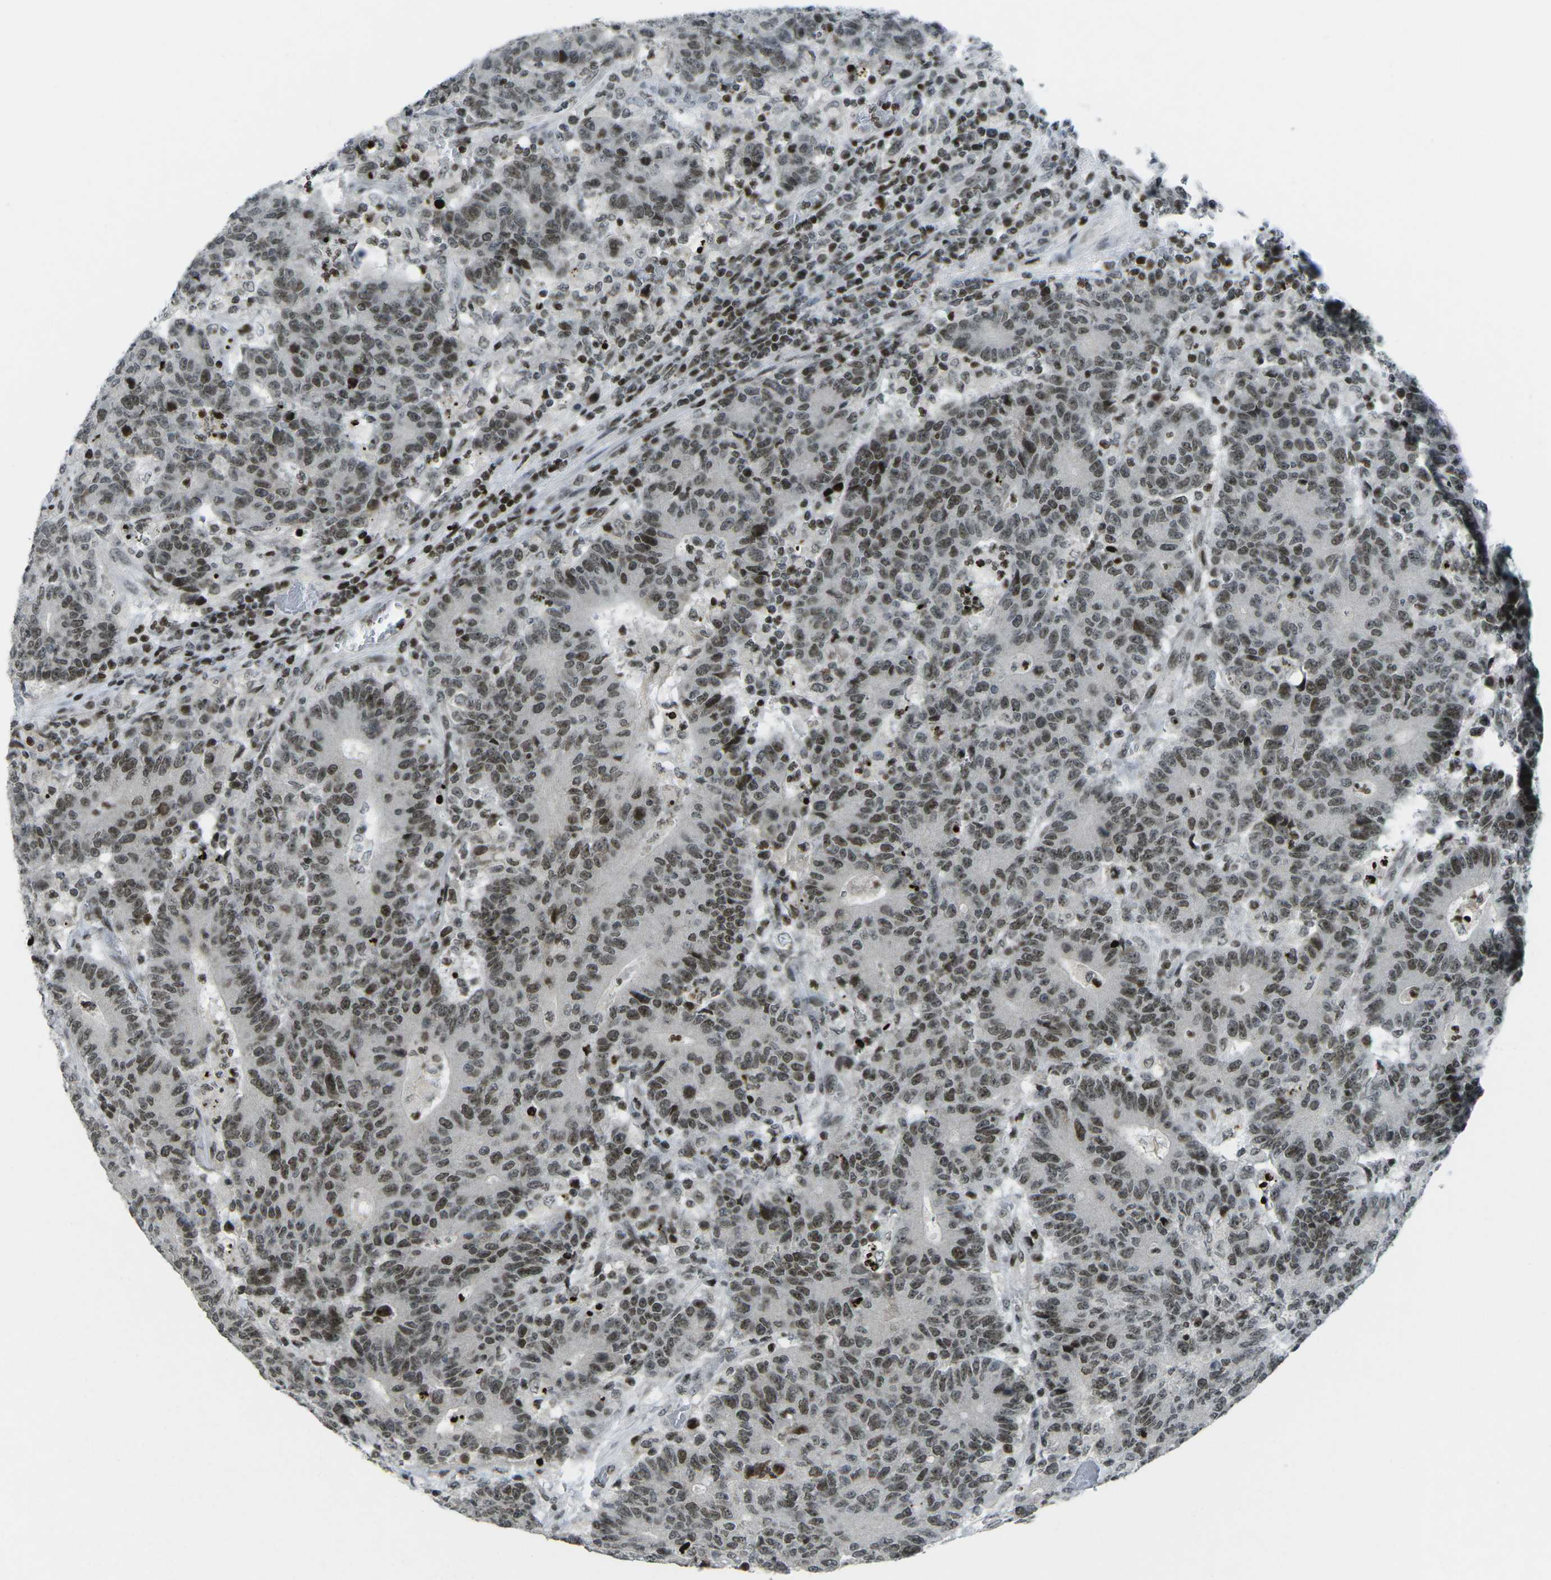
{"staining": {"intensity": "moderate", "quantity": ">75%", "location": "nuclear"}, "tissue": "colorectal cancer", "cell_type": "Tumor cells", "image_type": "cancer", "snomed": [{"axis": "morphology", "description": "Normal tissue, NOS"}, {"axis": "morphology", "description": "Adenocarcinoma, NOS"}, {"axis": "topography", "description": "Colon"}], "caption": "Protein expression analysis of adenocarcinoma (colorectal) displays moderate nuclear staining in about >75% of tumor cells. The staining is performed using DAB brown chromogen to label protein expression. The nuclei are counter-stained blue using hematoxylin.", "gene": "EME1", "patient": {"sex": "female", "age": 75}}